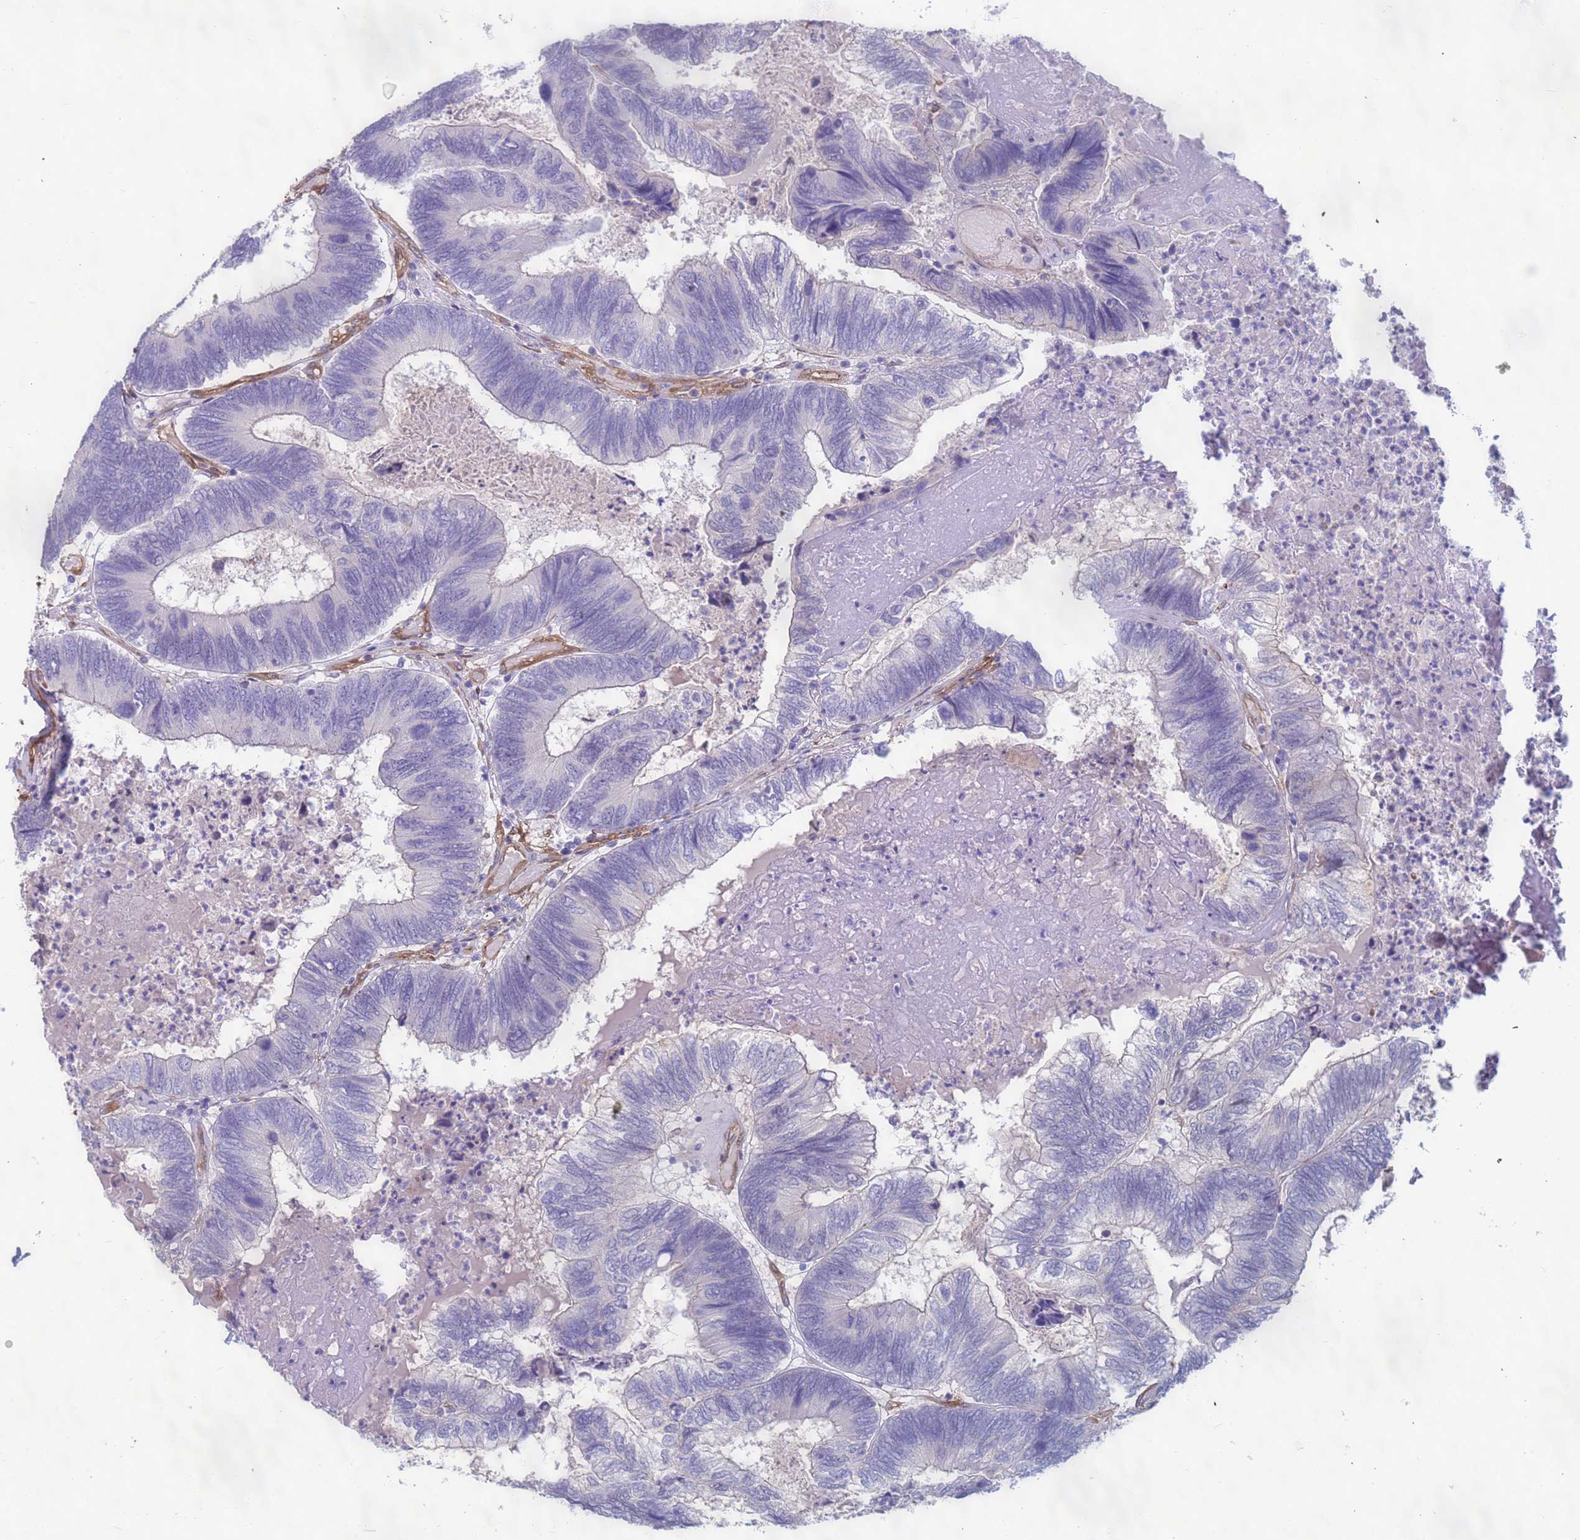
{"staining": {"intensity": "negative", "quantity": "none", "location": "none"}, "tissue": "colorectal cancer", "cell_type": "Tumor cells", "image_type": "cancer", "snomed": [{"axis": "morphology", "description": "Adenocarcinoma, NOS"}, {"axis": "topography", "description": "Colon"}], "caption": "This histopathology image is of colorectal cancer (adenocarcinoma) stained with immunohistochemistry (IHC) to label a protein in brown with the nuclei are counter-stained blue. There is no expression in tumor cells.", "gene": "EHD2", "patient": {"sex": "female", "age": 67}}